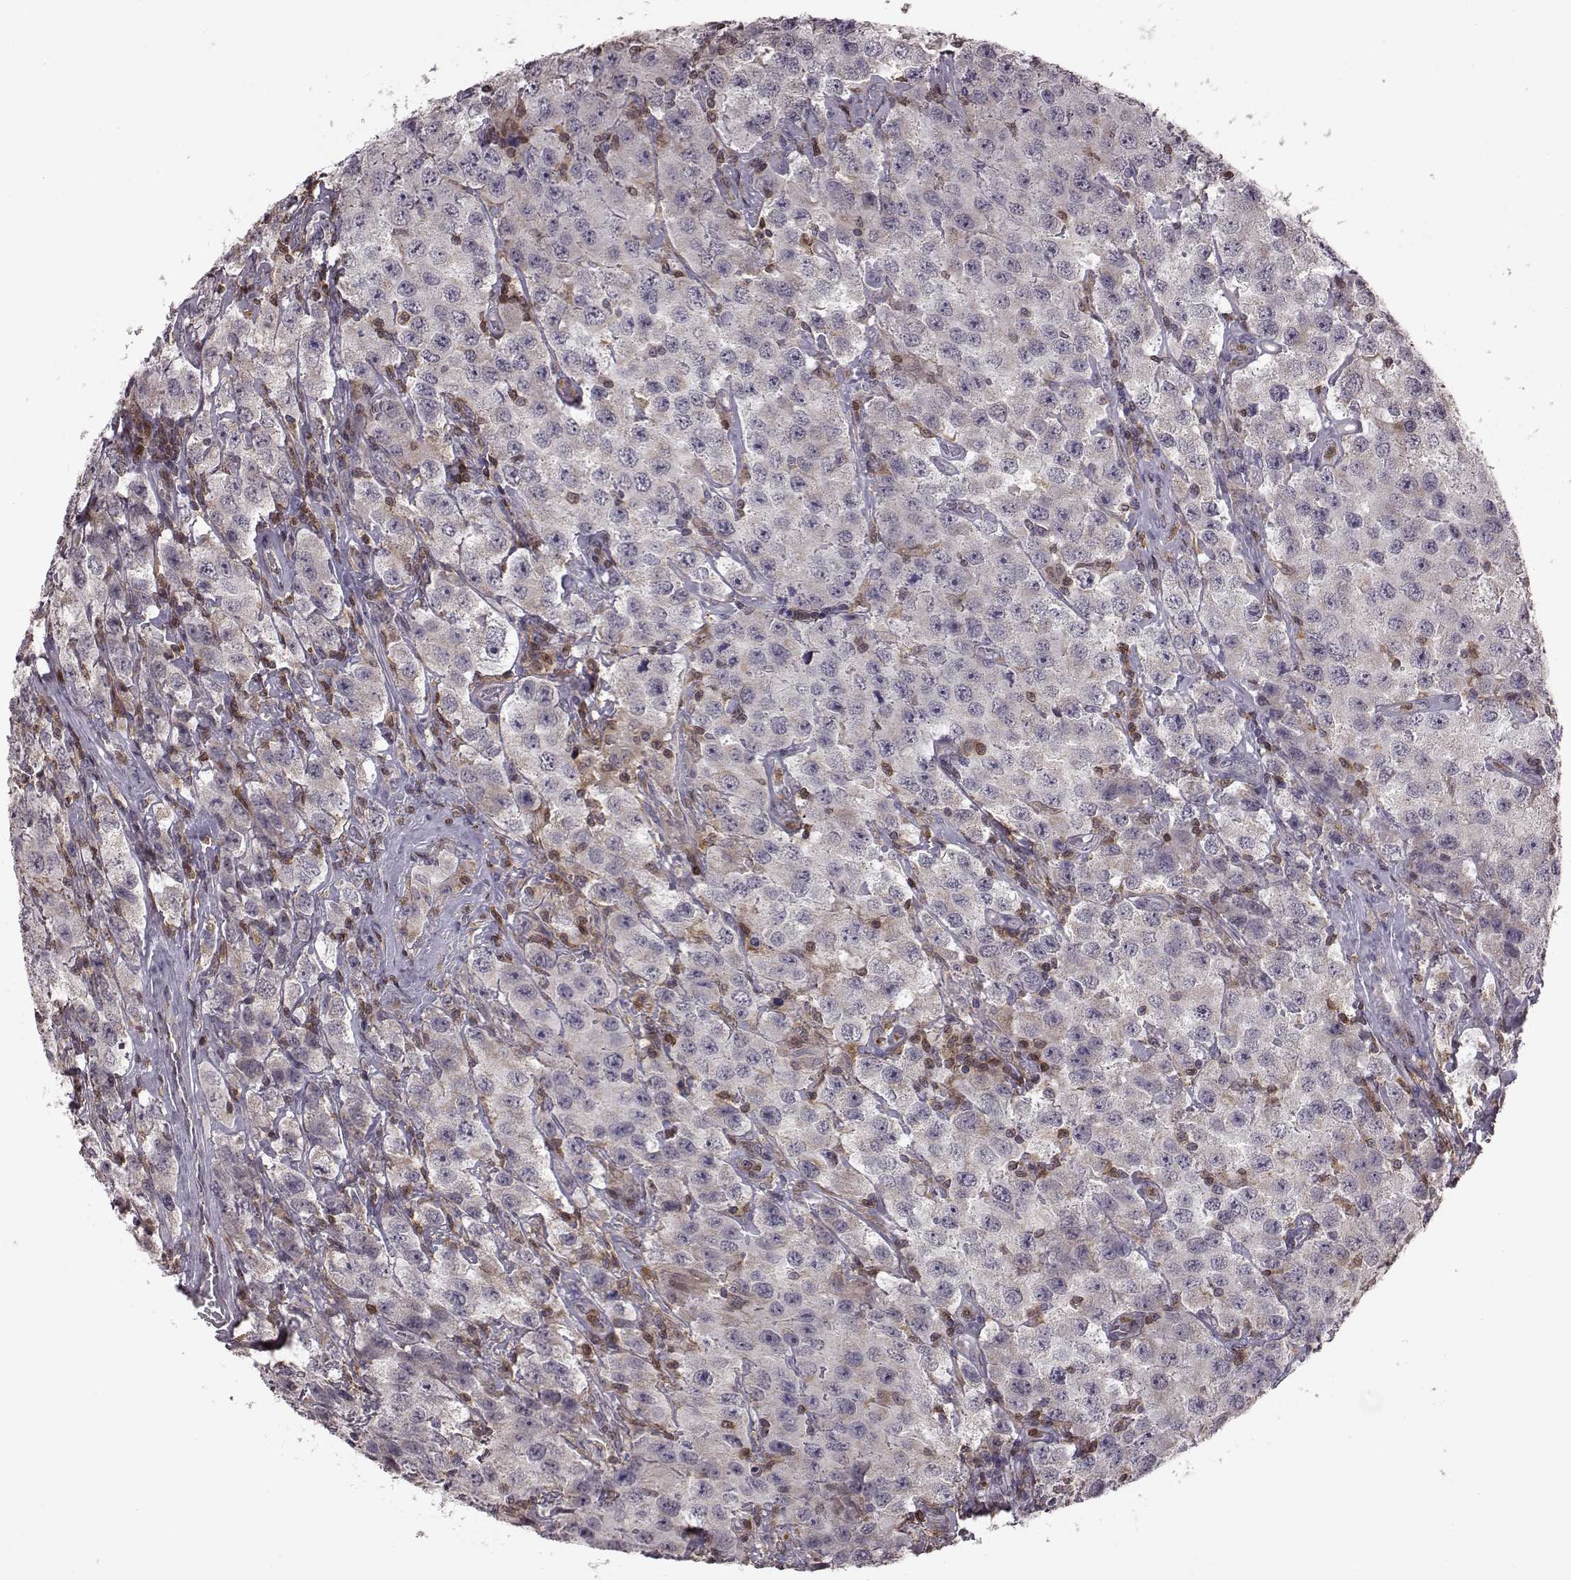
{"staining": {"intensity": "negative", "quantity": "none", "location": "none"}, "tissue": "testis cancer", "cell_type": "Tumor cells", "image_type": "cancer", "snomed": [{"axis": "morphology", "description": "Seminoma, NOS"}, {"axis": "topography", "description": "Testis"}], "caption": "High magnification brightfield microscopy of testis seminoma stained with DAB (3,3'-diaminobenzidine) (brown) and counterstained with hematoxylin (blue): tumor cells show no significant expression.", "gene": "DOK2", "patient": {"sex": "male", "age": 52}}